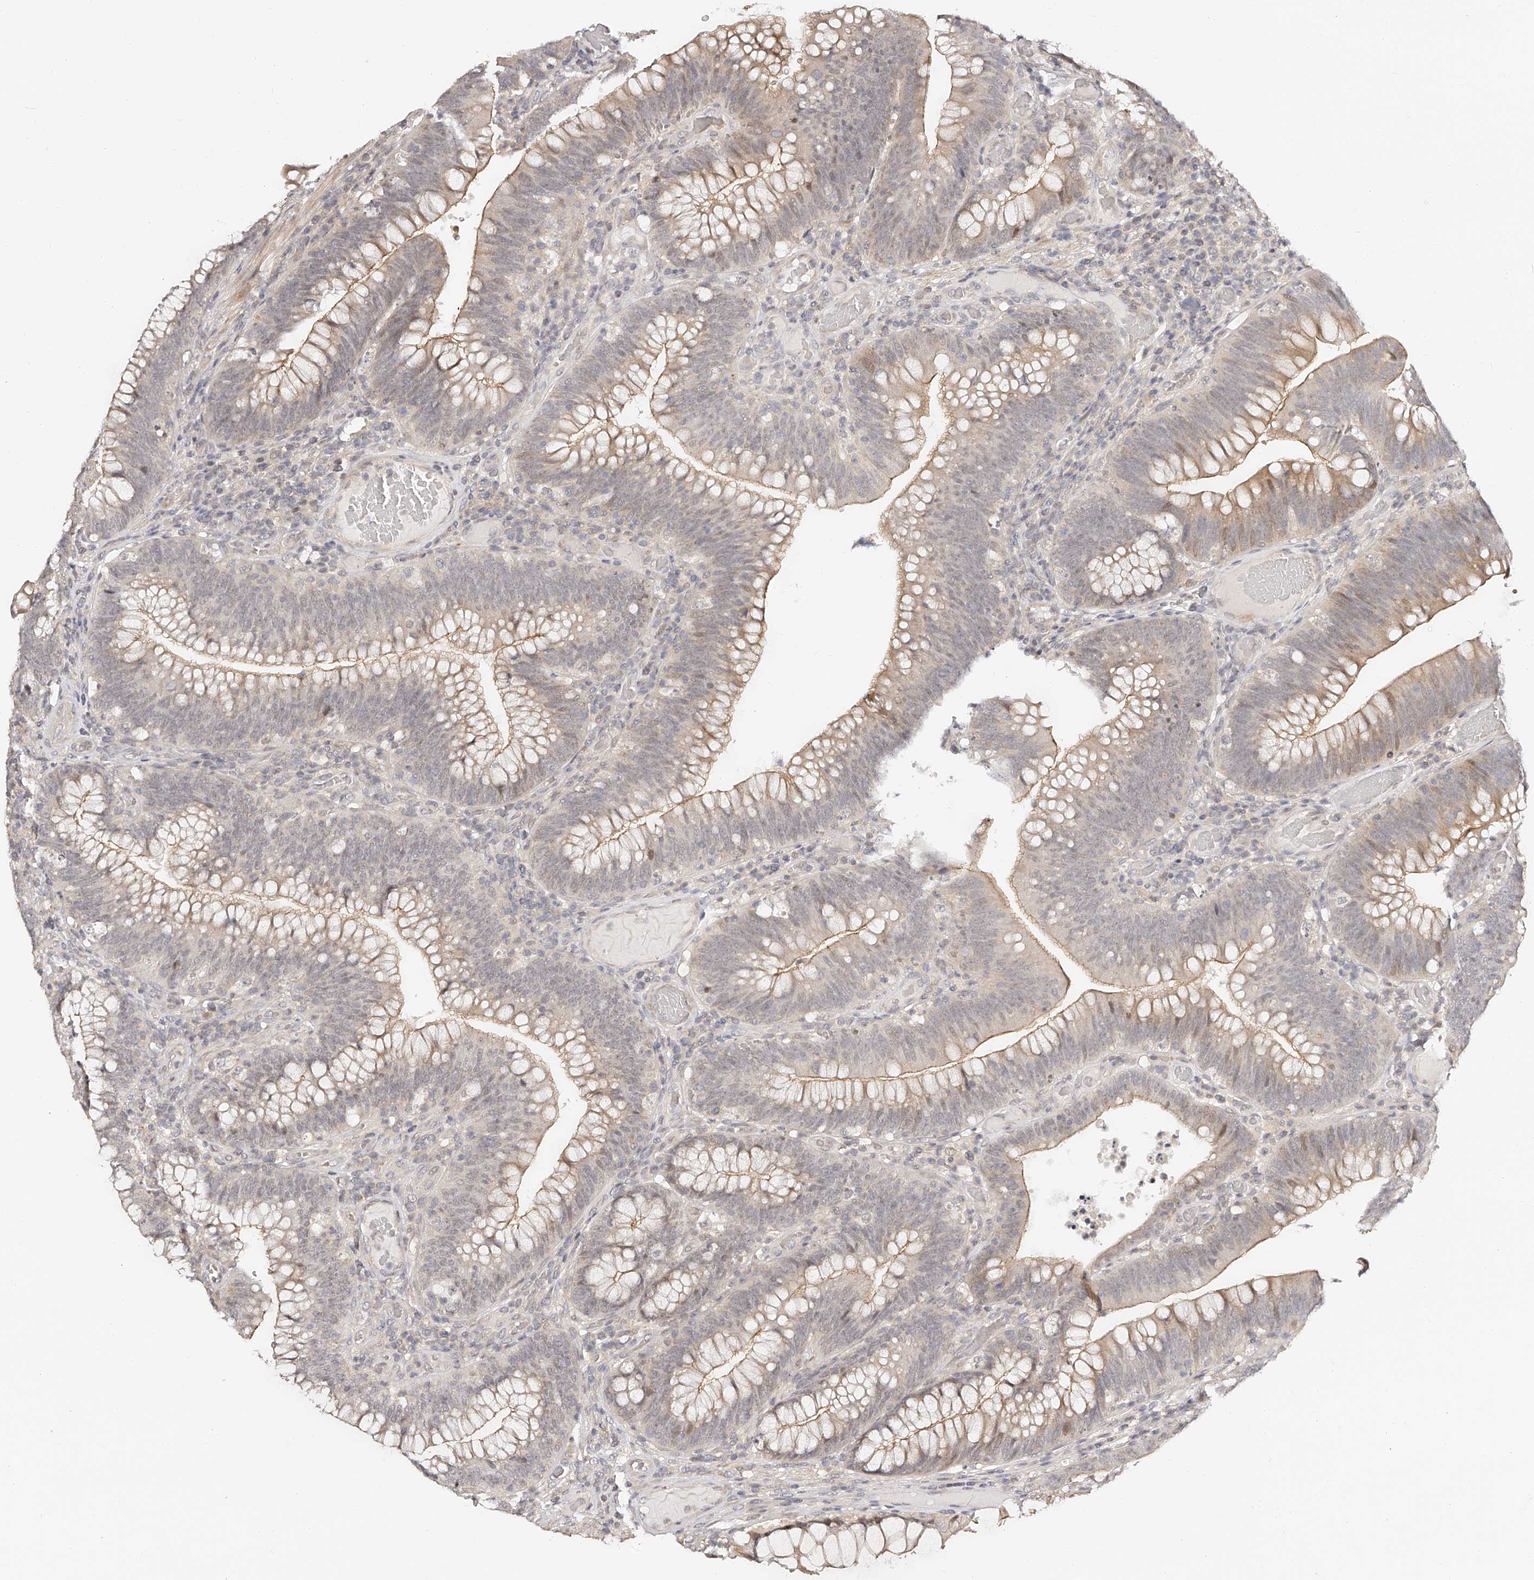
{"staining": {"intensity": "weak", "quantity": "25%-75%", "location": "cytoplasmic/membranous"}, "tissue": "colorectal cancer", "cell_type": "Tumor cells", "image_type": "cancer", "snomed": [{"axis": "morphology", "description": "Normal tissue, NOS"}, {"axis": "topography", "description": "Colon"}], "caption": "Brown immunohistochemical staining in colorectal cancer reveals weak cytoplasmic/membranous staining in about 25%-75% of tumor cells.", "gene": "ZNF789", "patient": {"sex": "female", "age": 82}}